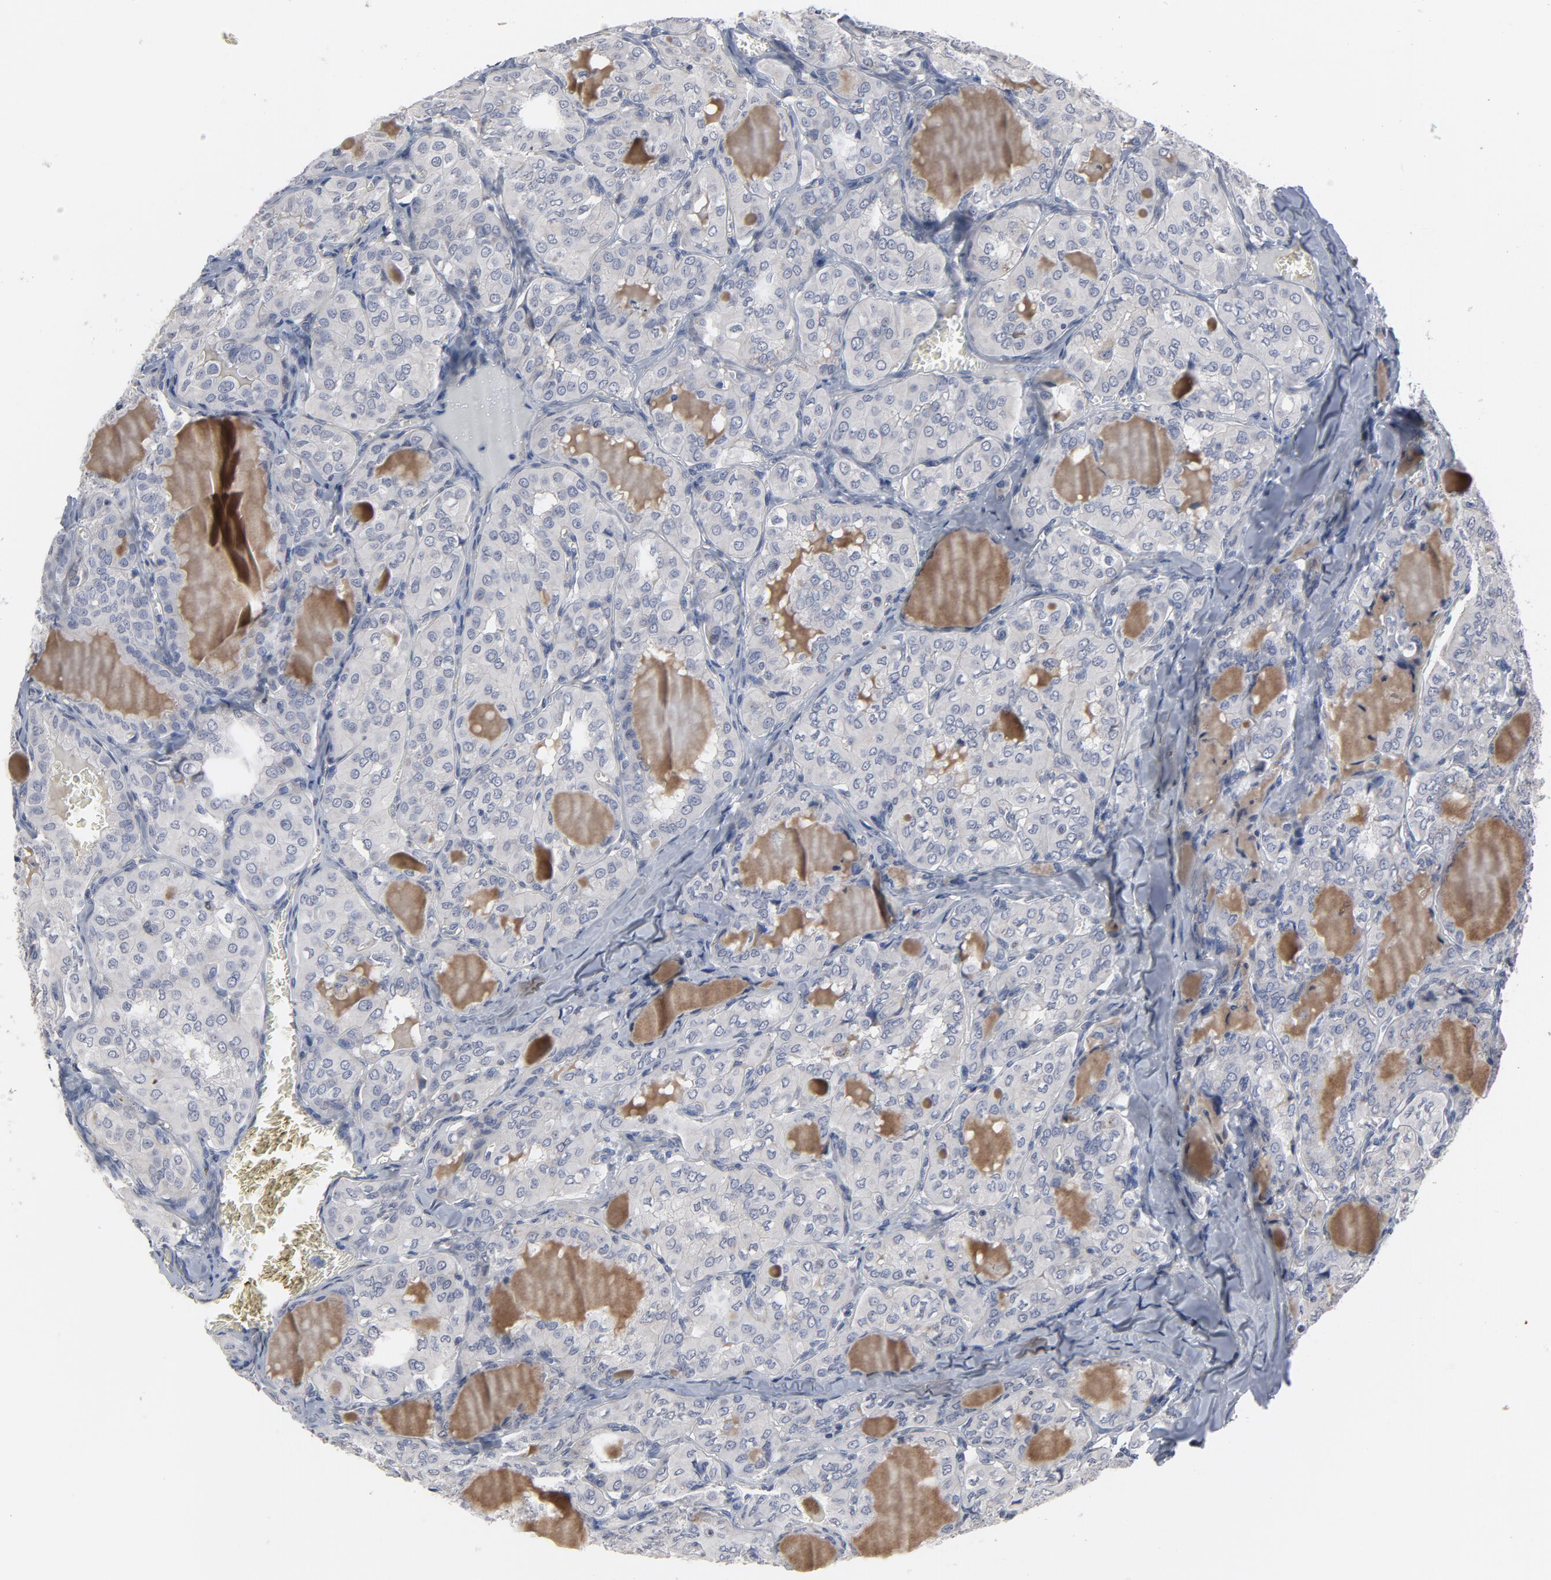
{"staining": {"intensity": "negative", "quantity": "none", "location": "none"}, "tissue": "thyroid cancer", "cell_type": "Tumor cells", "image_type": "cancer", "snomed": [{"axis": "morphology", "description": "Papillary adenocarcinoma, NOS"}, {"axis": "topography", "description": "Thyroid gland"}], "caption": "IHC micrograph of neoplastic tissue: human thyroid papillary adenocarcinoma stained with DAB shows no significant protein expression in tumor cells.", "gene": "PPP1R1B", "patient": {"sex": "male", "age": 20}}